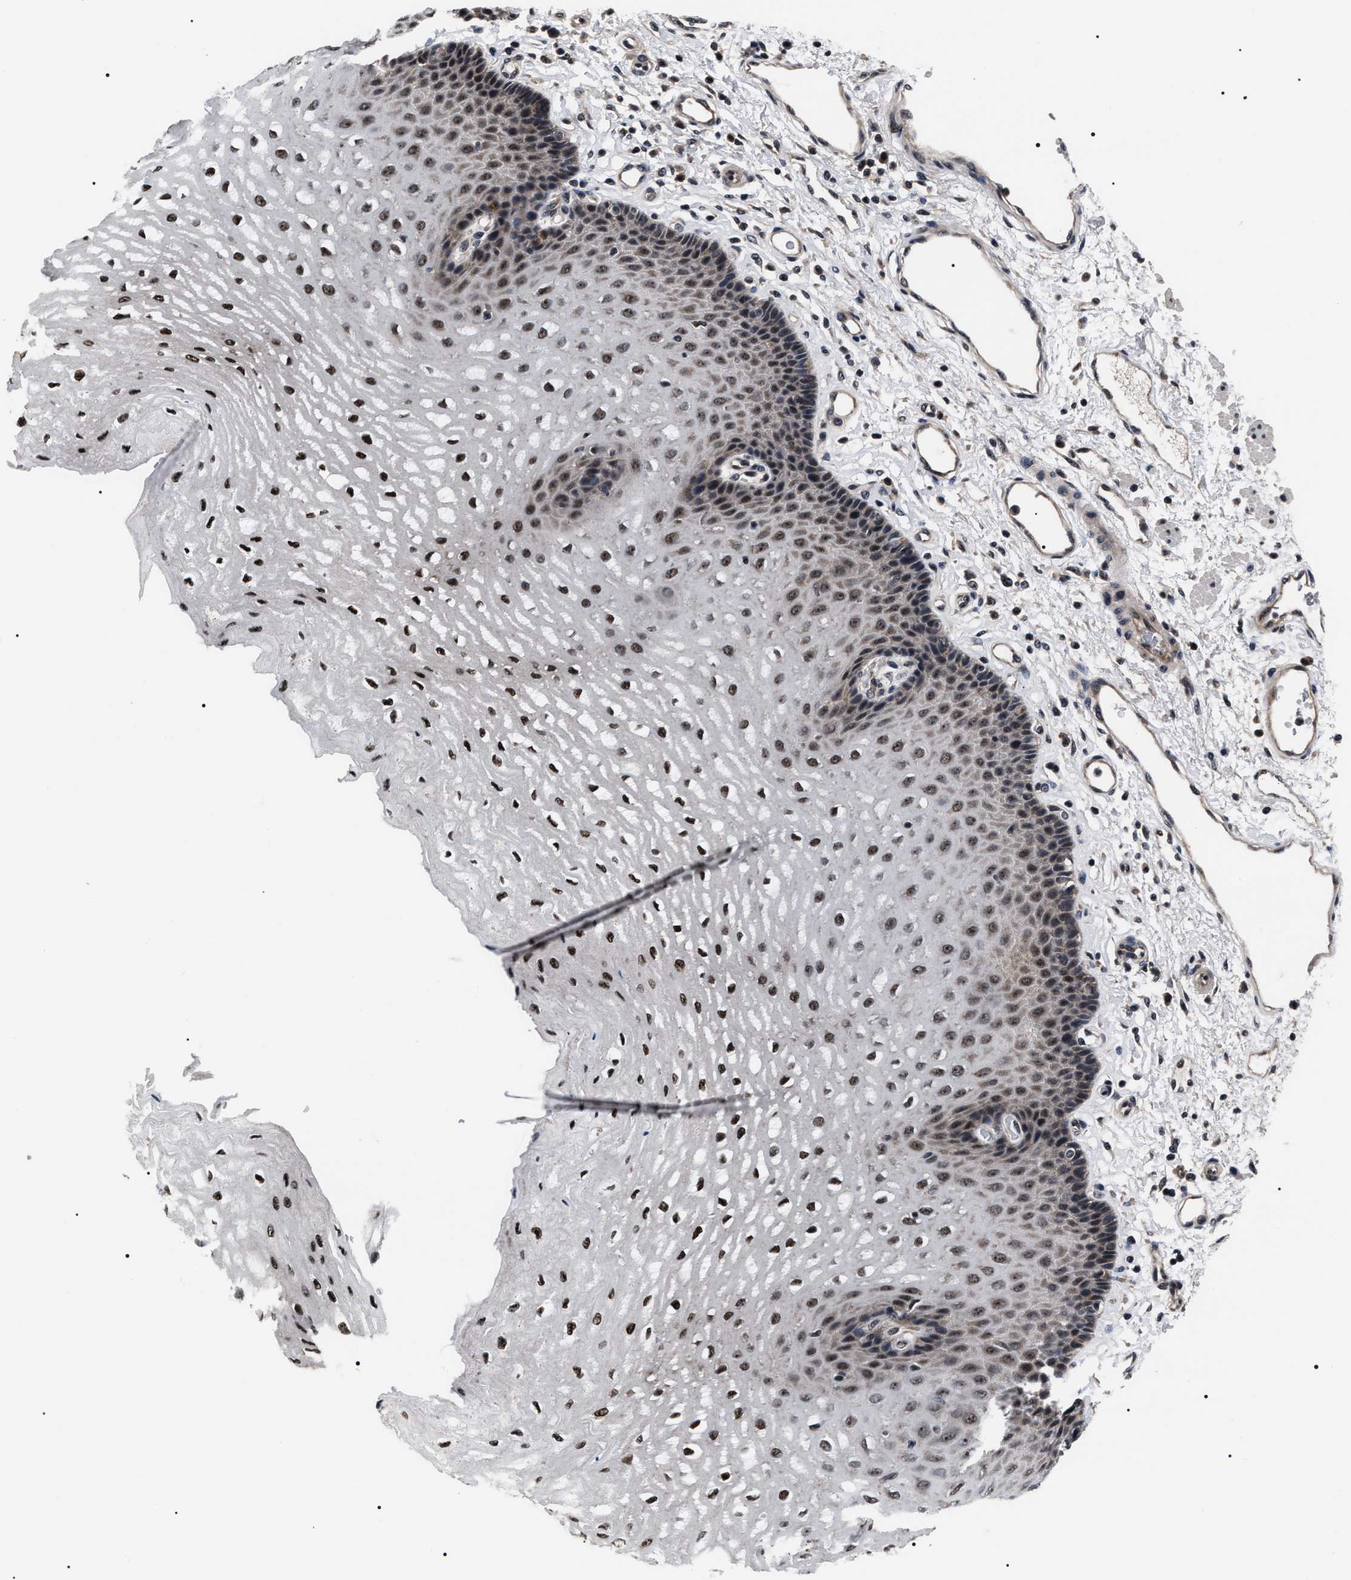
{"staining": {"intensity": "strong", "quantity": ">75%", "location": "nuclear"}, "tissue": "esophagus", "cell_type": "Squamous epithelial cells", "image_type": "normal", "snomed": [{"axis": "morphology", "description": "Normal tissue, NOS"}, {"axis": "topography", "description": "Esophagus"}], "caption": "Immunohistochemical staining of normal esophagus reveals high levels of strong nuclear staining in about >75% of squamous epithelial cells.", "gene": "CSNK2A1", "patient": {"sex": "male", "age": 54}}